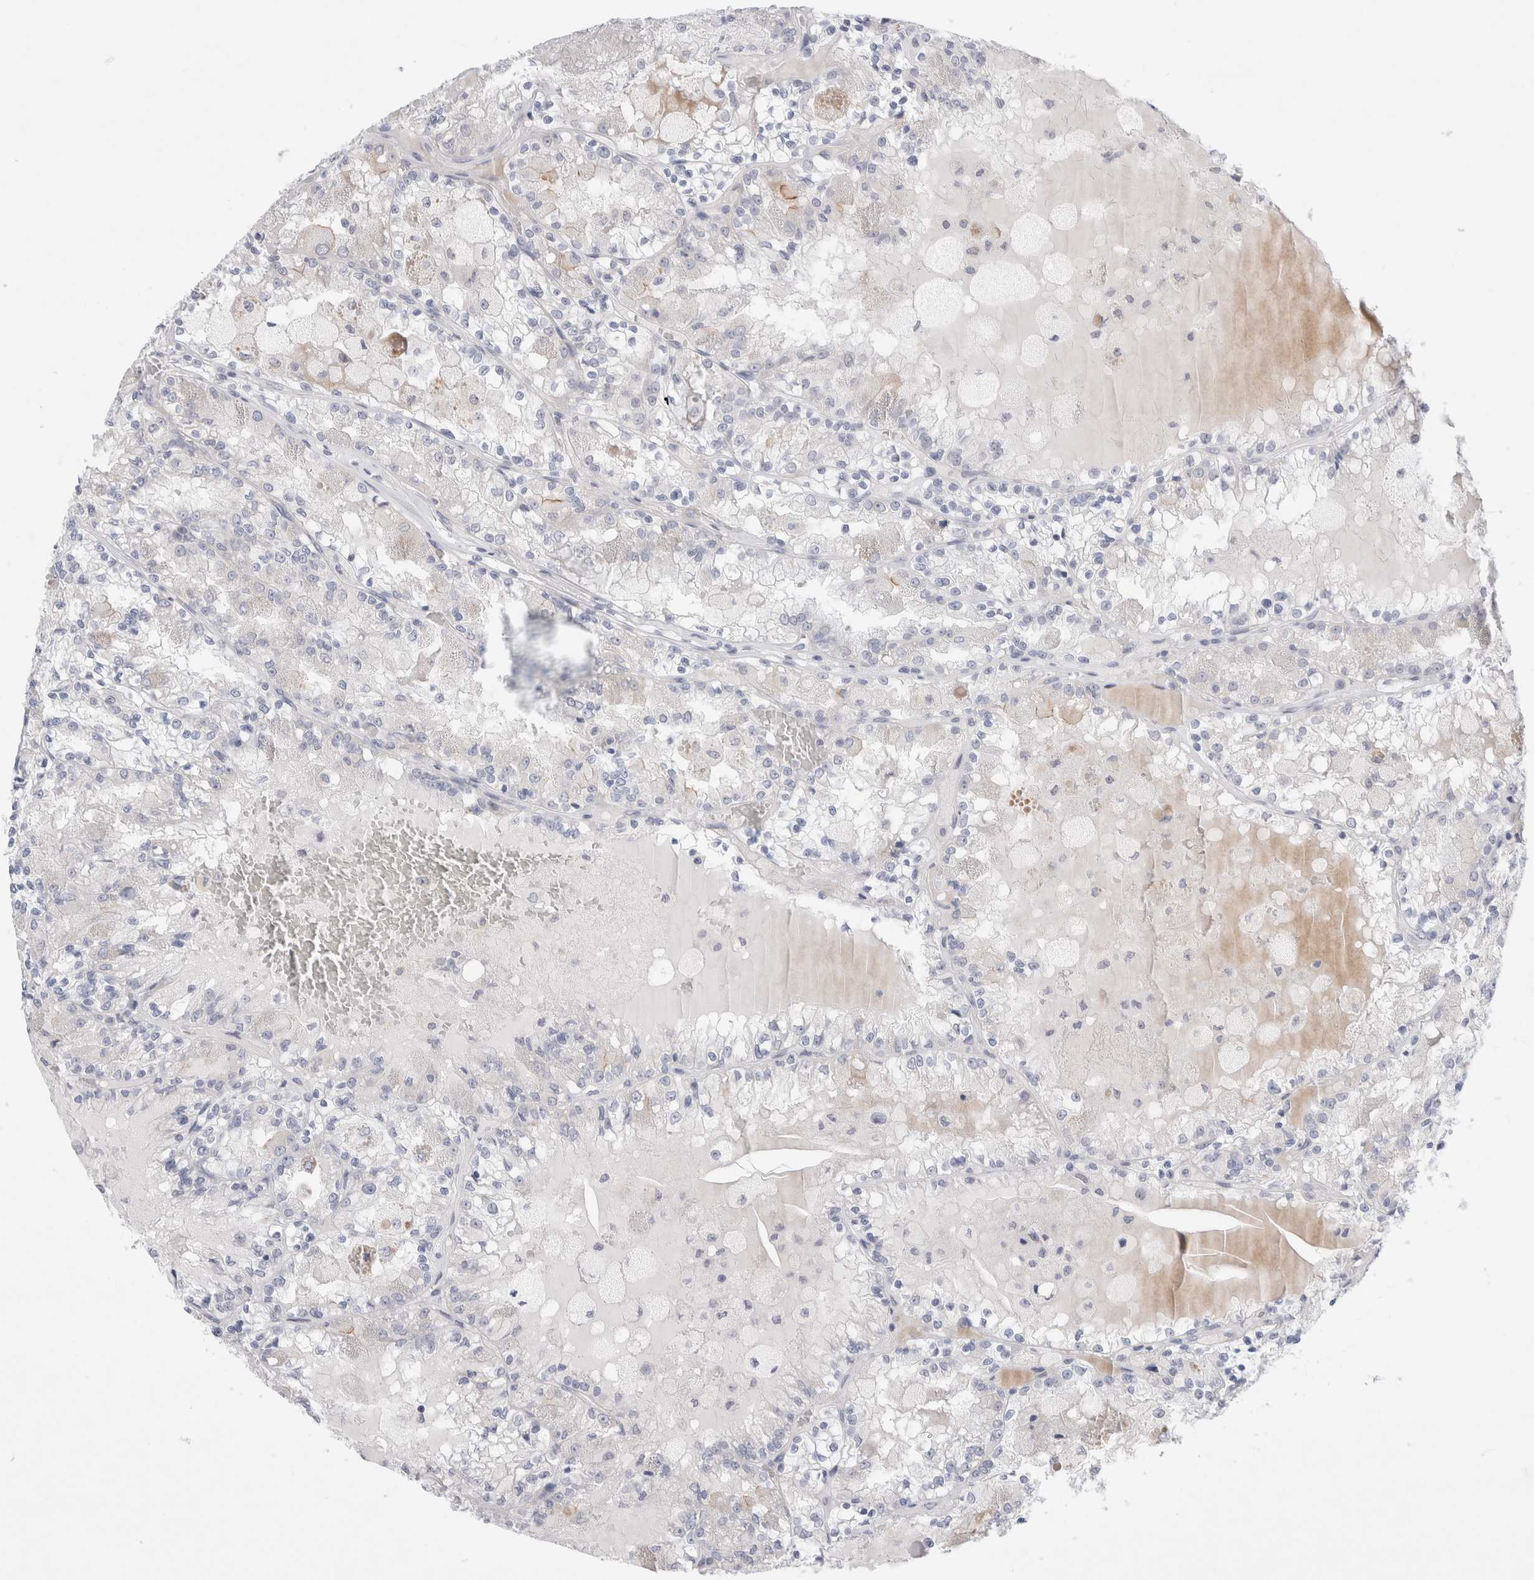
{"staining": {"intensity": "negative", "quantity": "none", "location": "none"}, "tissue": "renal cancer", "cell_type": "Tumor cells", "image_type": "cancer", "snomed": [{"axis": "morphology", "description": "Adenocarcinoma, NOS"}, {"axis": "topography", "description": "Kidney"}], "caption": "High magnification brightfield microscopy of renal cancer (adenocarcinoma) stained with DAB (brown) and counterstained with hematoxylin (blue): tumor cells show no significant expression.", "gene": "SLC22A12", "patient": {"sex": "female", "age": 56}}